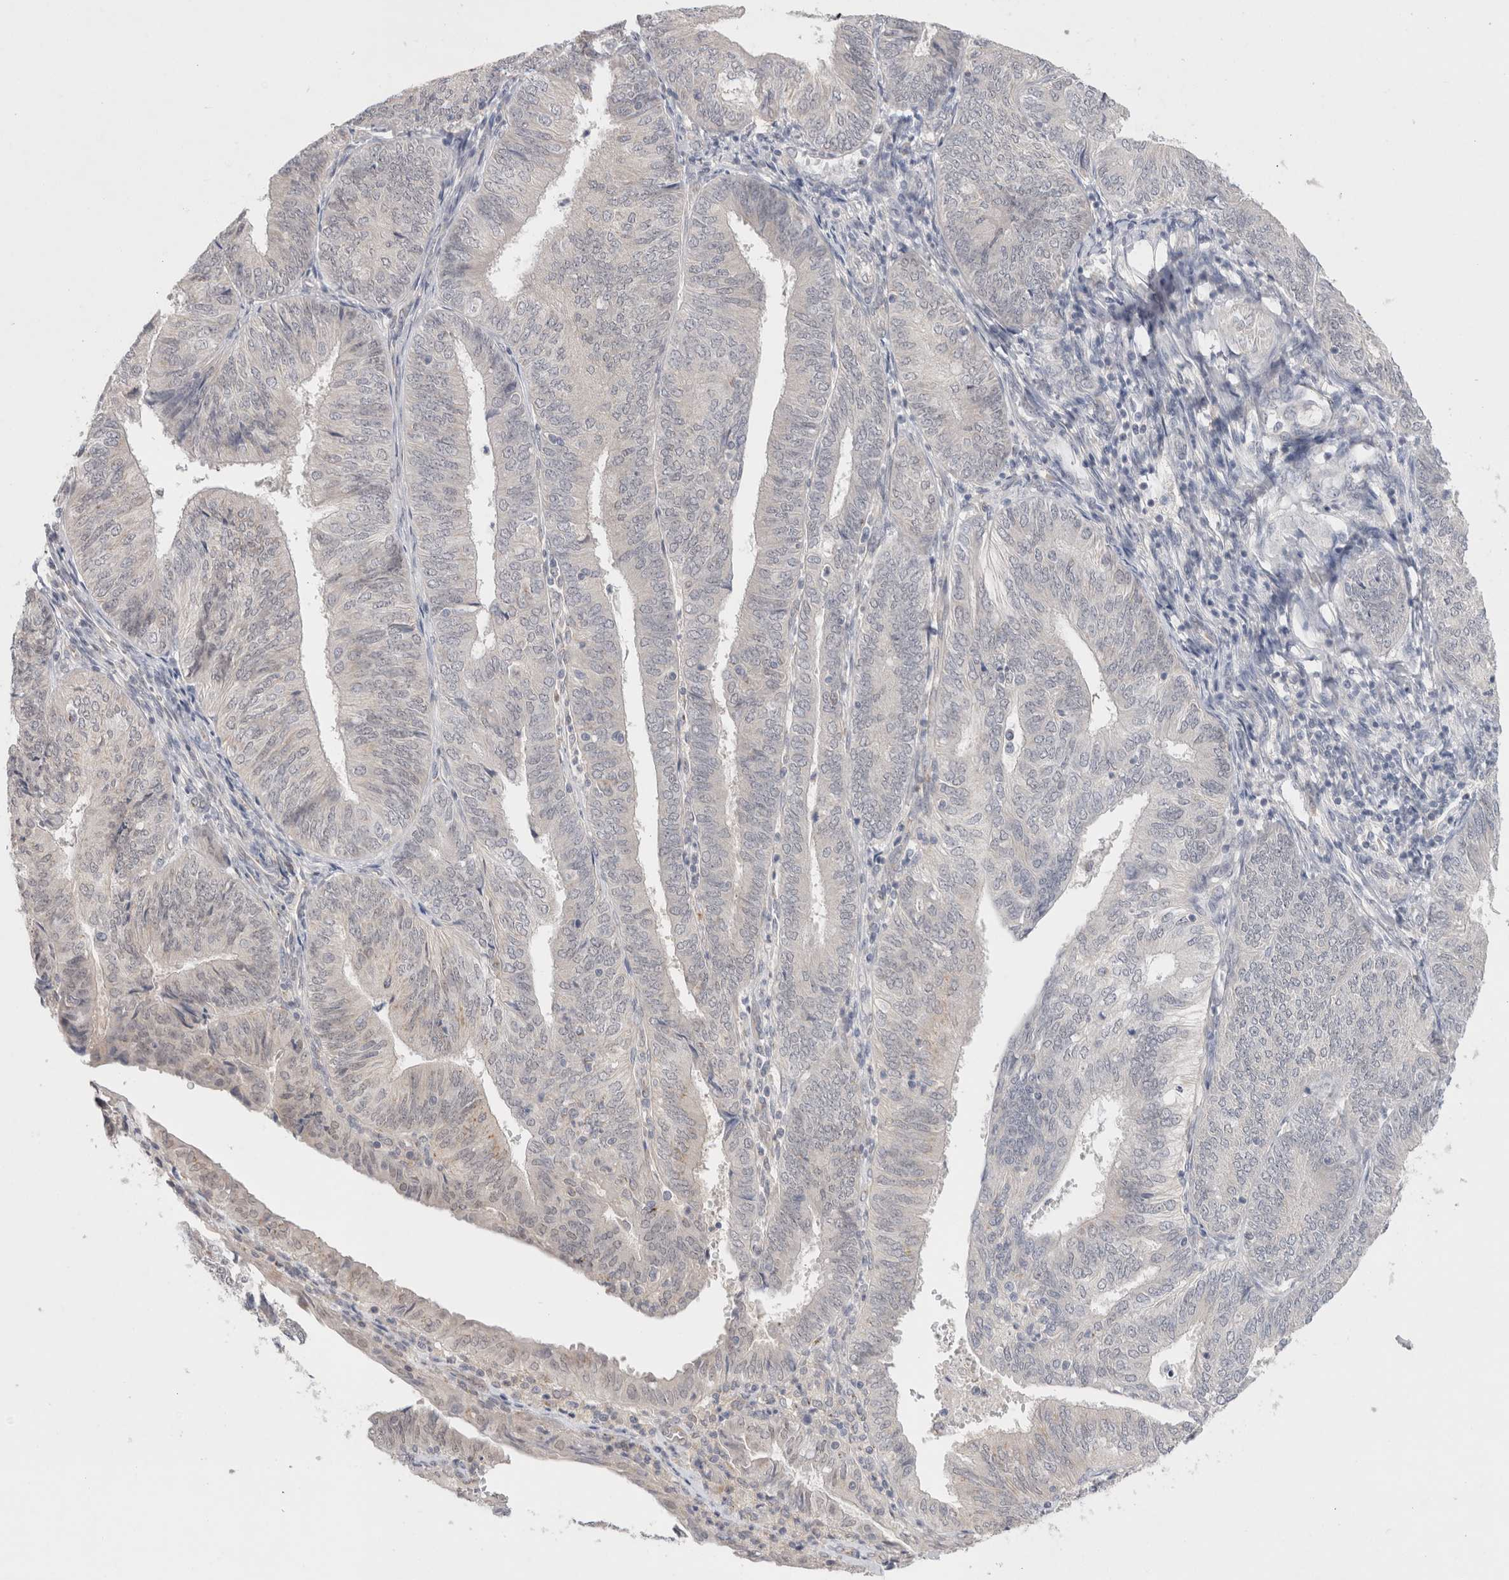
{"staining": {"intensity": "negative", "quantity": "none", "location": "none"}, "tissue": "endometrial cancer", "cell_type": "Tumor cells", "image_type": "cancer", "snomed": [{"axis": "morphology", "description": "Adenocarcinoma, NOS"}, {"axis": "topography", "description": "Endometrium"}], "caption": "Immunohistochemical staining of endometrial cancer exhibits no significant staining in tumor cells.", "gene": "BICD2", "patient": {"sex": "female", "age": 58}}